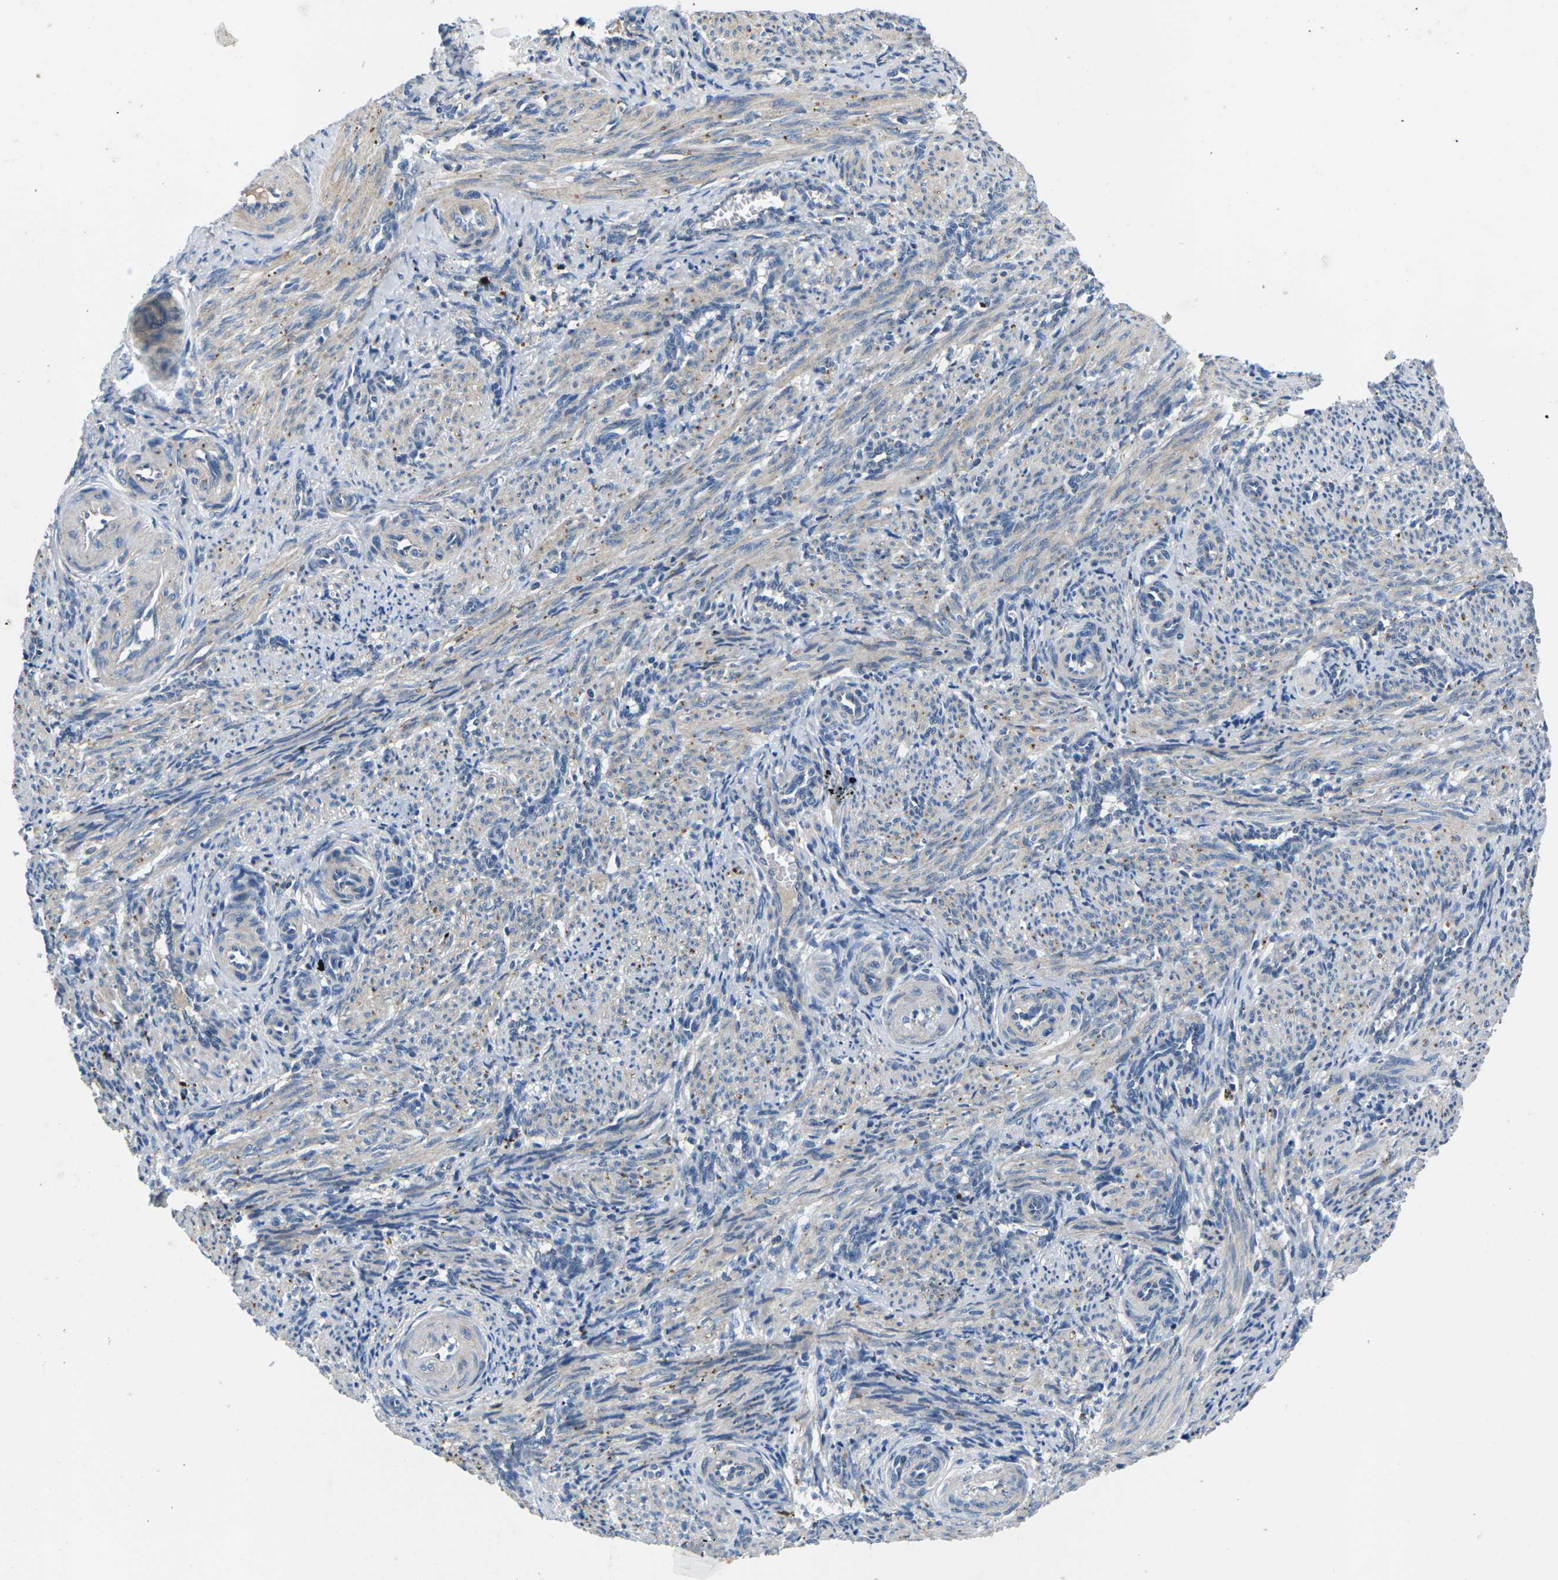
{"staining": {"intensity": "weak", "quantity": "25%-75%", "location": "cytoplasmic/membranous"}, "tissue": "smooth muscle", "cell_type": "Smooth muscle cells", "image_type": "normal", "snomed": [{"axis": "morphology", "description": "Normal tissue, NOS"}, {"axis": "topography", "description": "Endometrium"}], "caption": "Protein staining exhibits weak cytoplasmic/membranous staining in approximately 25%-75% of smooth muscle cells in normal smooth muscle.", "gene": "PDCD6IP", "patient": {"sex": "female", "age": 33}}